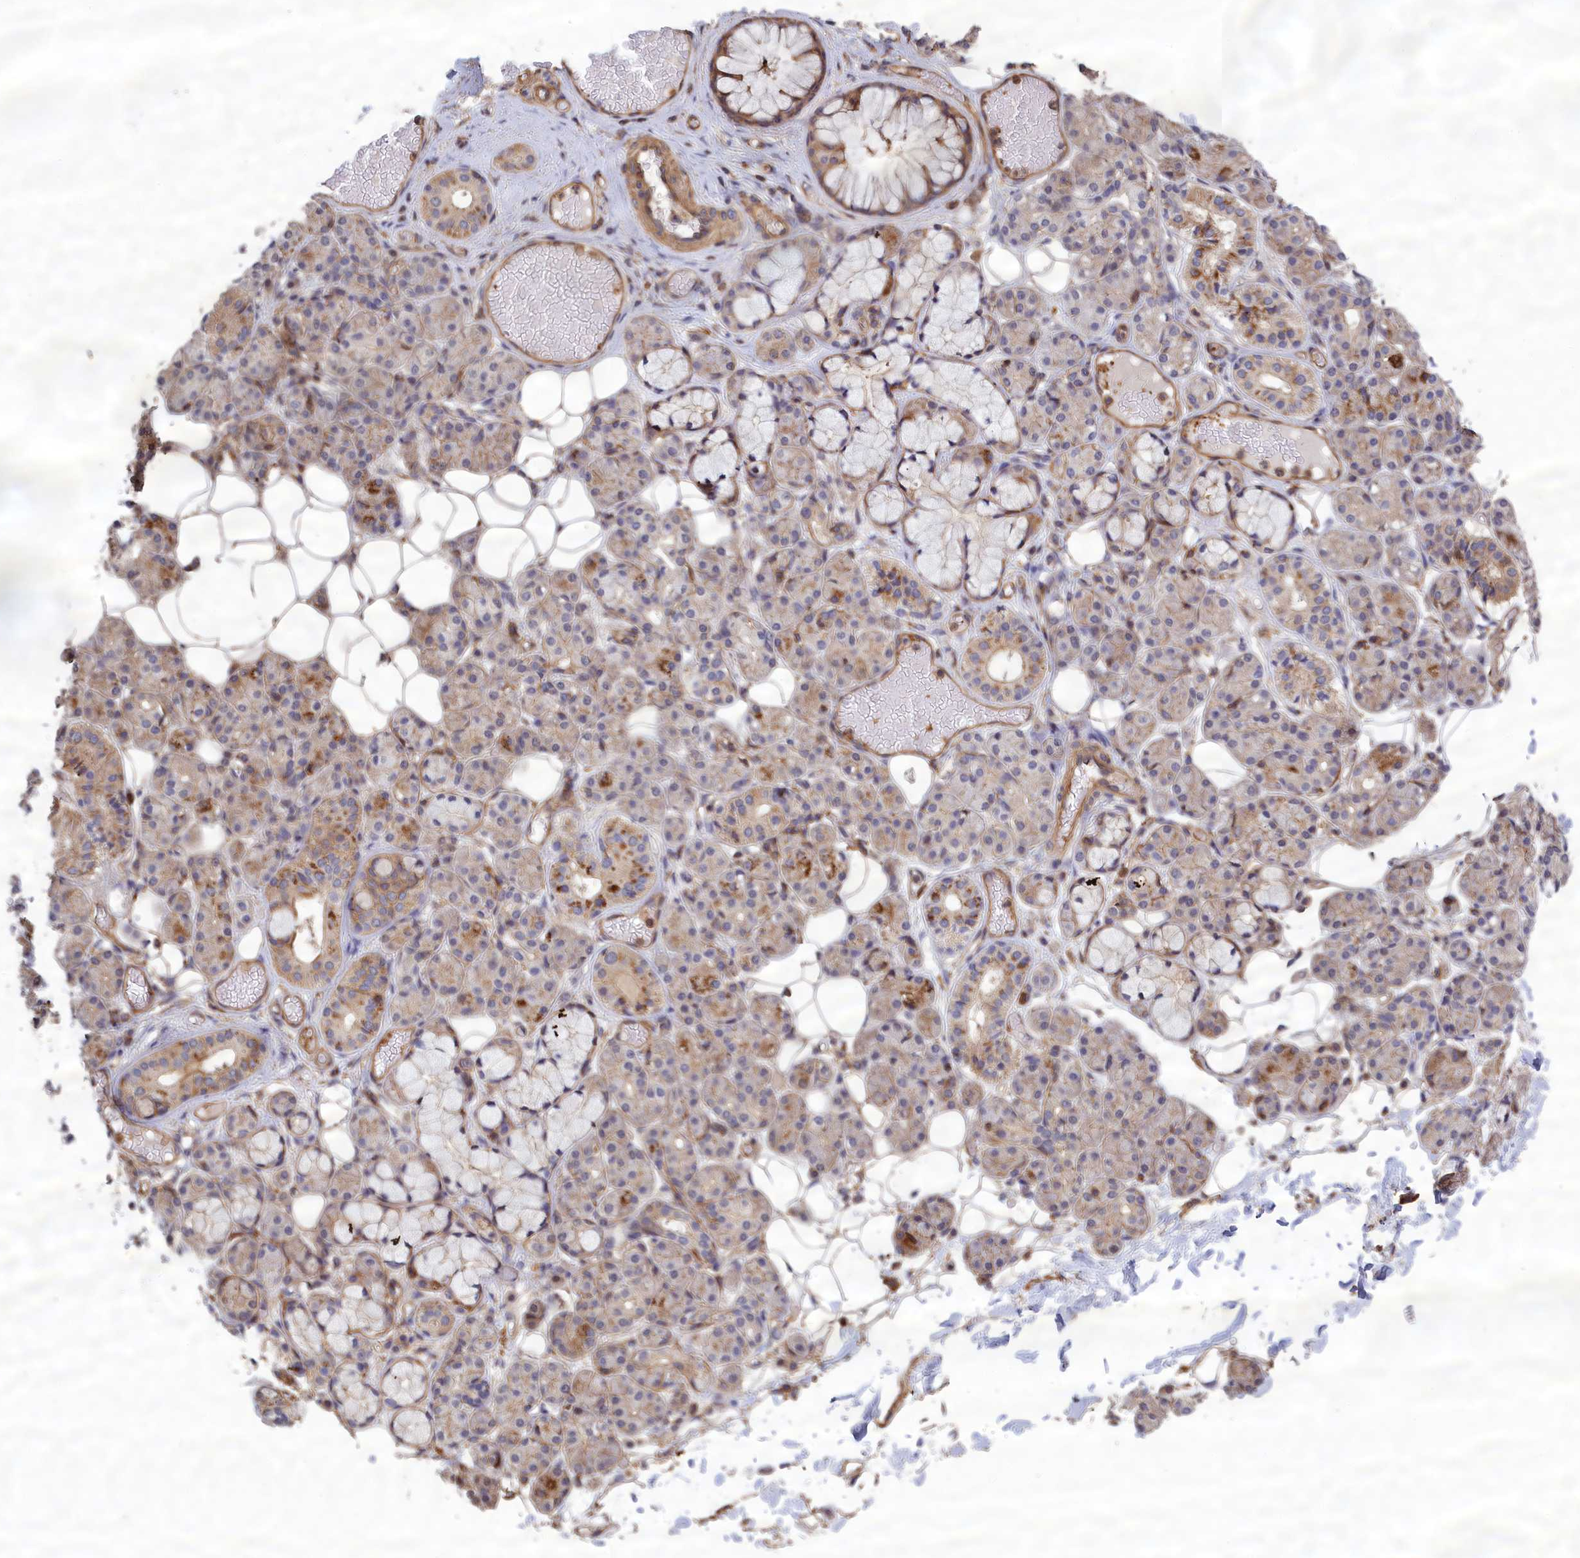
{"staining": {"intensity": "moderate", "quantity": "<25%", "location": "cytoplasmic/membranous"}, "tissue": "salivary gland", "cell_type": "Glandular cells", "image_type": "normal", "snomed": [{"axis": "morphology", "description": "Normal tissue, NOS"}, {"axis": "topography", "description": "Salivary gland"}], "caption": "Protein positivity by immunohistochemistry (IHC) displays moderate cytoplasmic/membranous expression in approximately <25% of glandular cells in benign salivary gland.", "gene": "ANKRD27", "patient": {"sex": "male", "age": 63}}